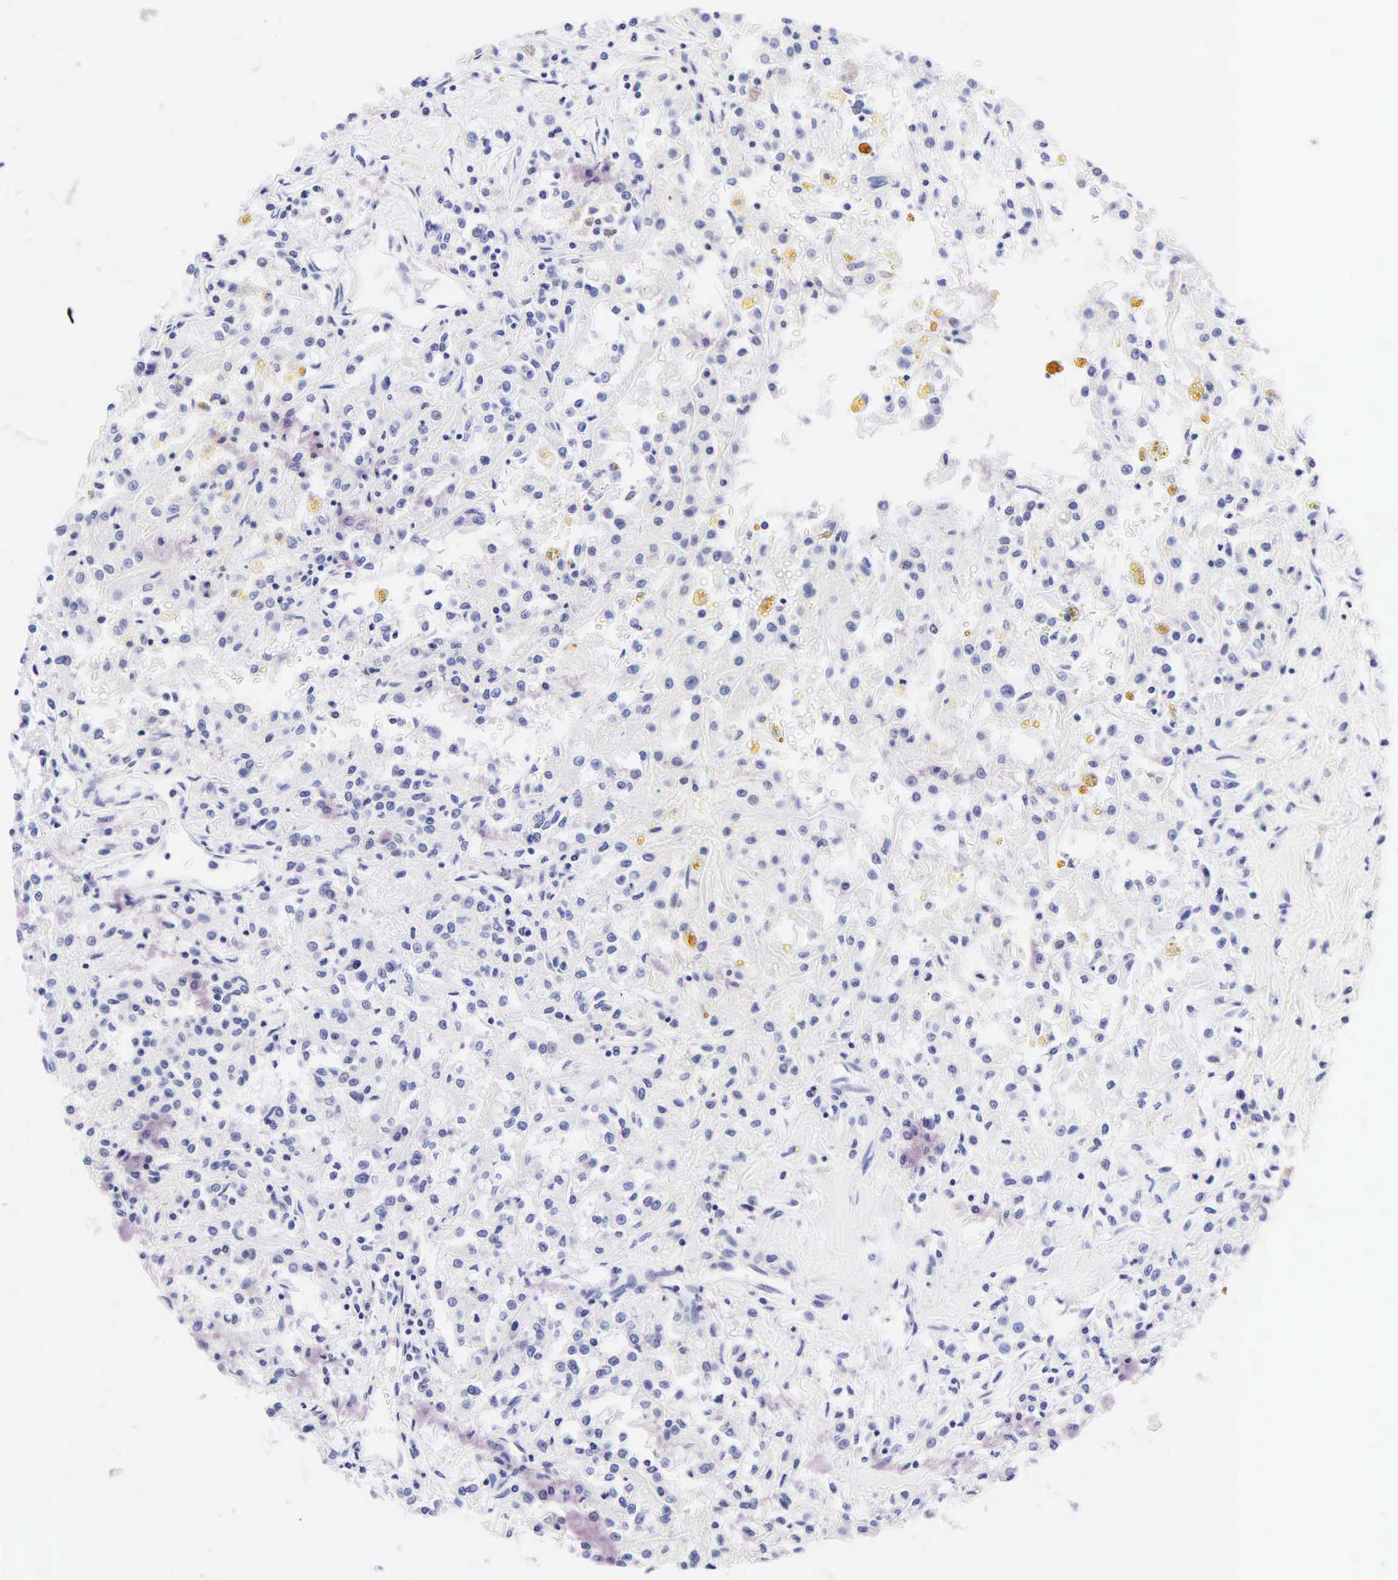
{"staining": {"intensity": "negative", "quantity": "none", "location": "none"}, "tissue": "renal cancer", "cell_type": "Tumor cells", "image_type": "cancer", "snomed": [{"axis": "morphology", "description": "Adenocarcinoma, NOS"}, {"axis": "topography", "description": "Kidney"}], "caption": "An immunohistochemistry histopathology image of renal cancer (adenocarcinoma) is shown. There is no staining in tumor cells of renal cancer (adenocarcinoma). Brightfield microscopy of IHC stained with DAB (3,3'-diaminobenzidine) (brown) and hematoxylin (blue), captured at high magnification.", "gene": "KRT20", "patient": {"sex": "male", "age": 78}}